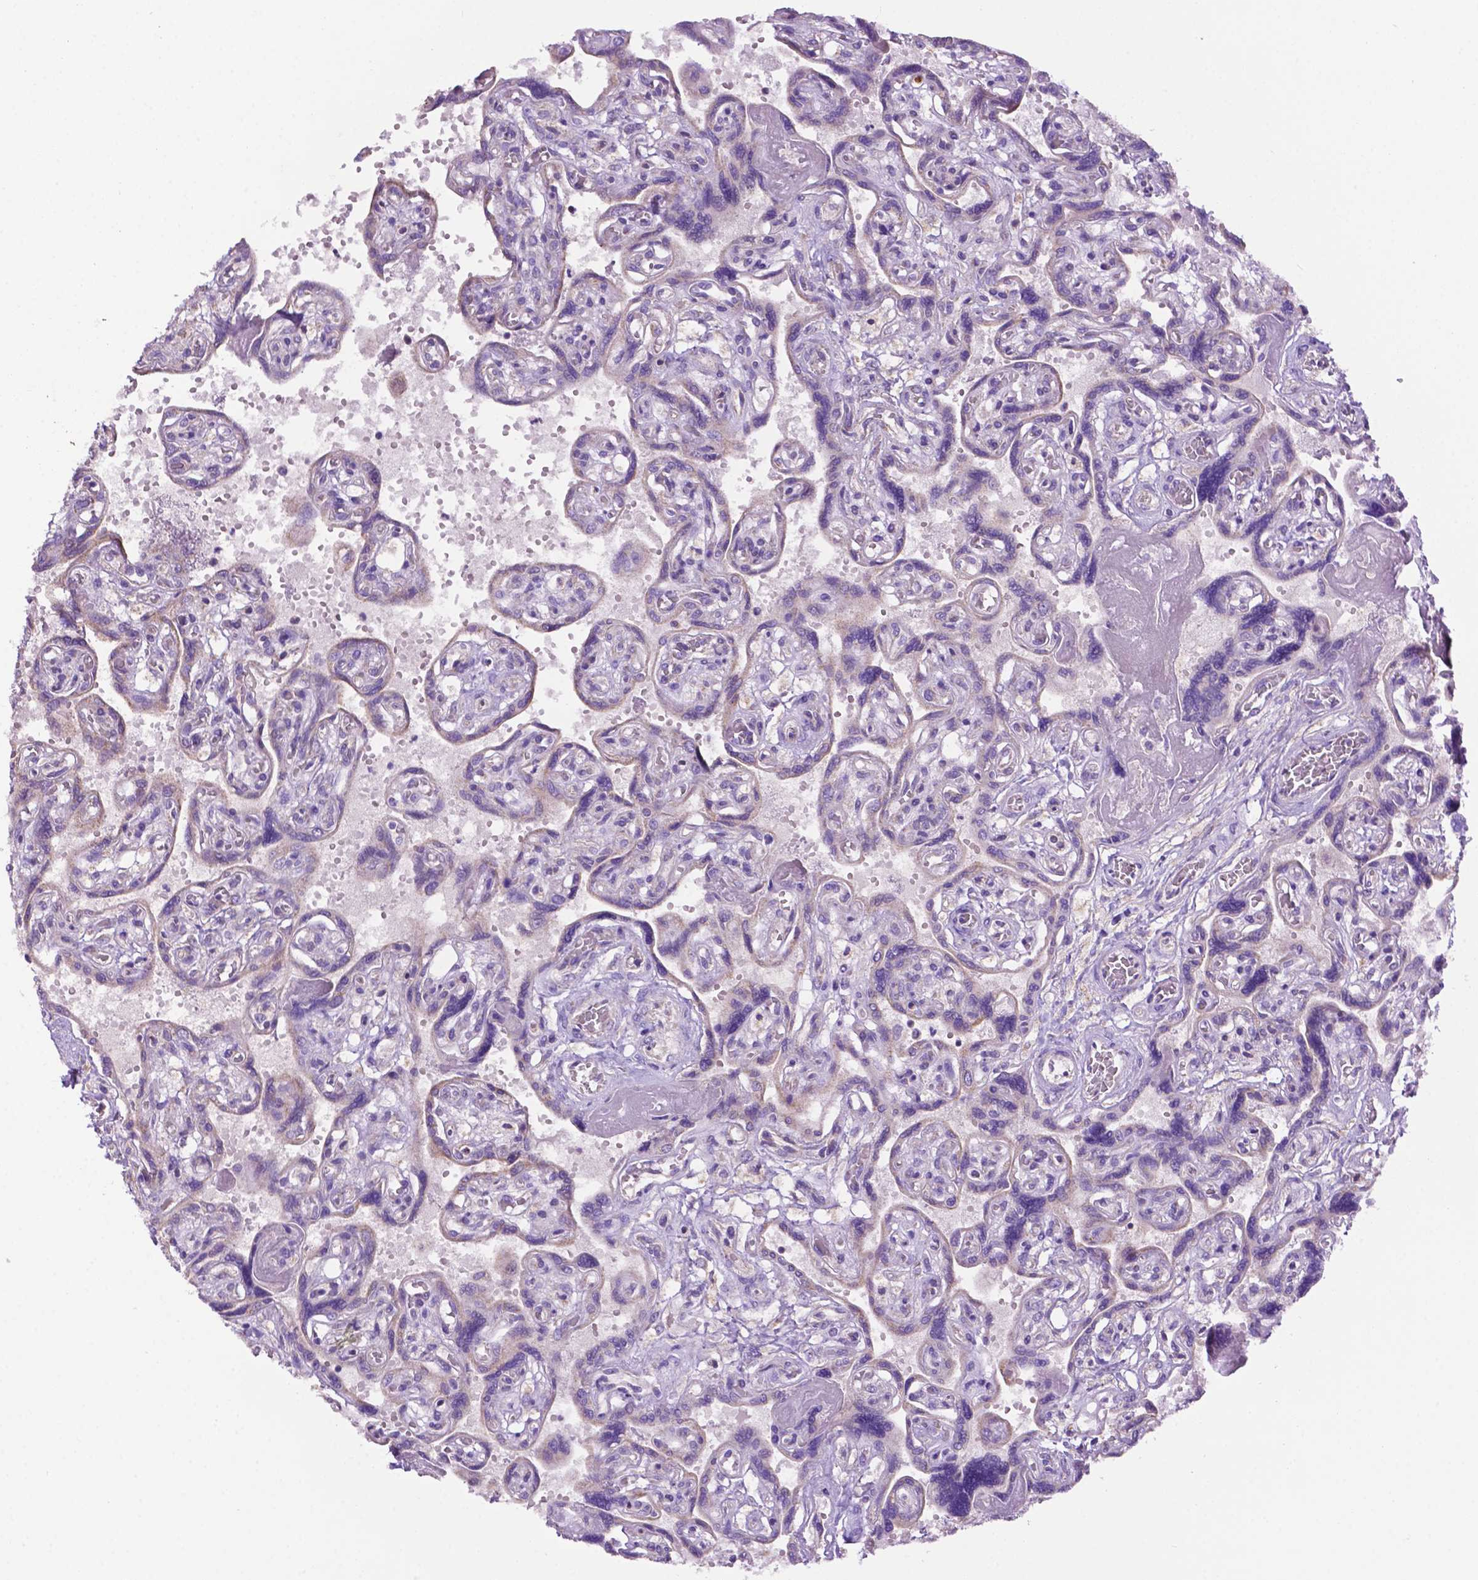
{"staining": {"intensity": "negative", "quantity": "none", "location": "none"}, "tissue": "placenta", "cell_type": "Decidual cells", "image_type": "normal", "snomed": [{"axis": "morphology", "description": "Normal tissue, NOS"}, {"axis": "topography", "description": "Placenta"}], "caption": "Immunohistochemical staining of unremarkable human placenta displays no significant positivity in decidual cells. Brightfield microscopy of immunohistochemistry stained with DAB (brown) and hematoxylin (blue), captured at high magnification.", "gene": "PHYHIP", "patient": {"sex": "female", "age": 32}}